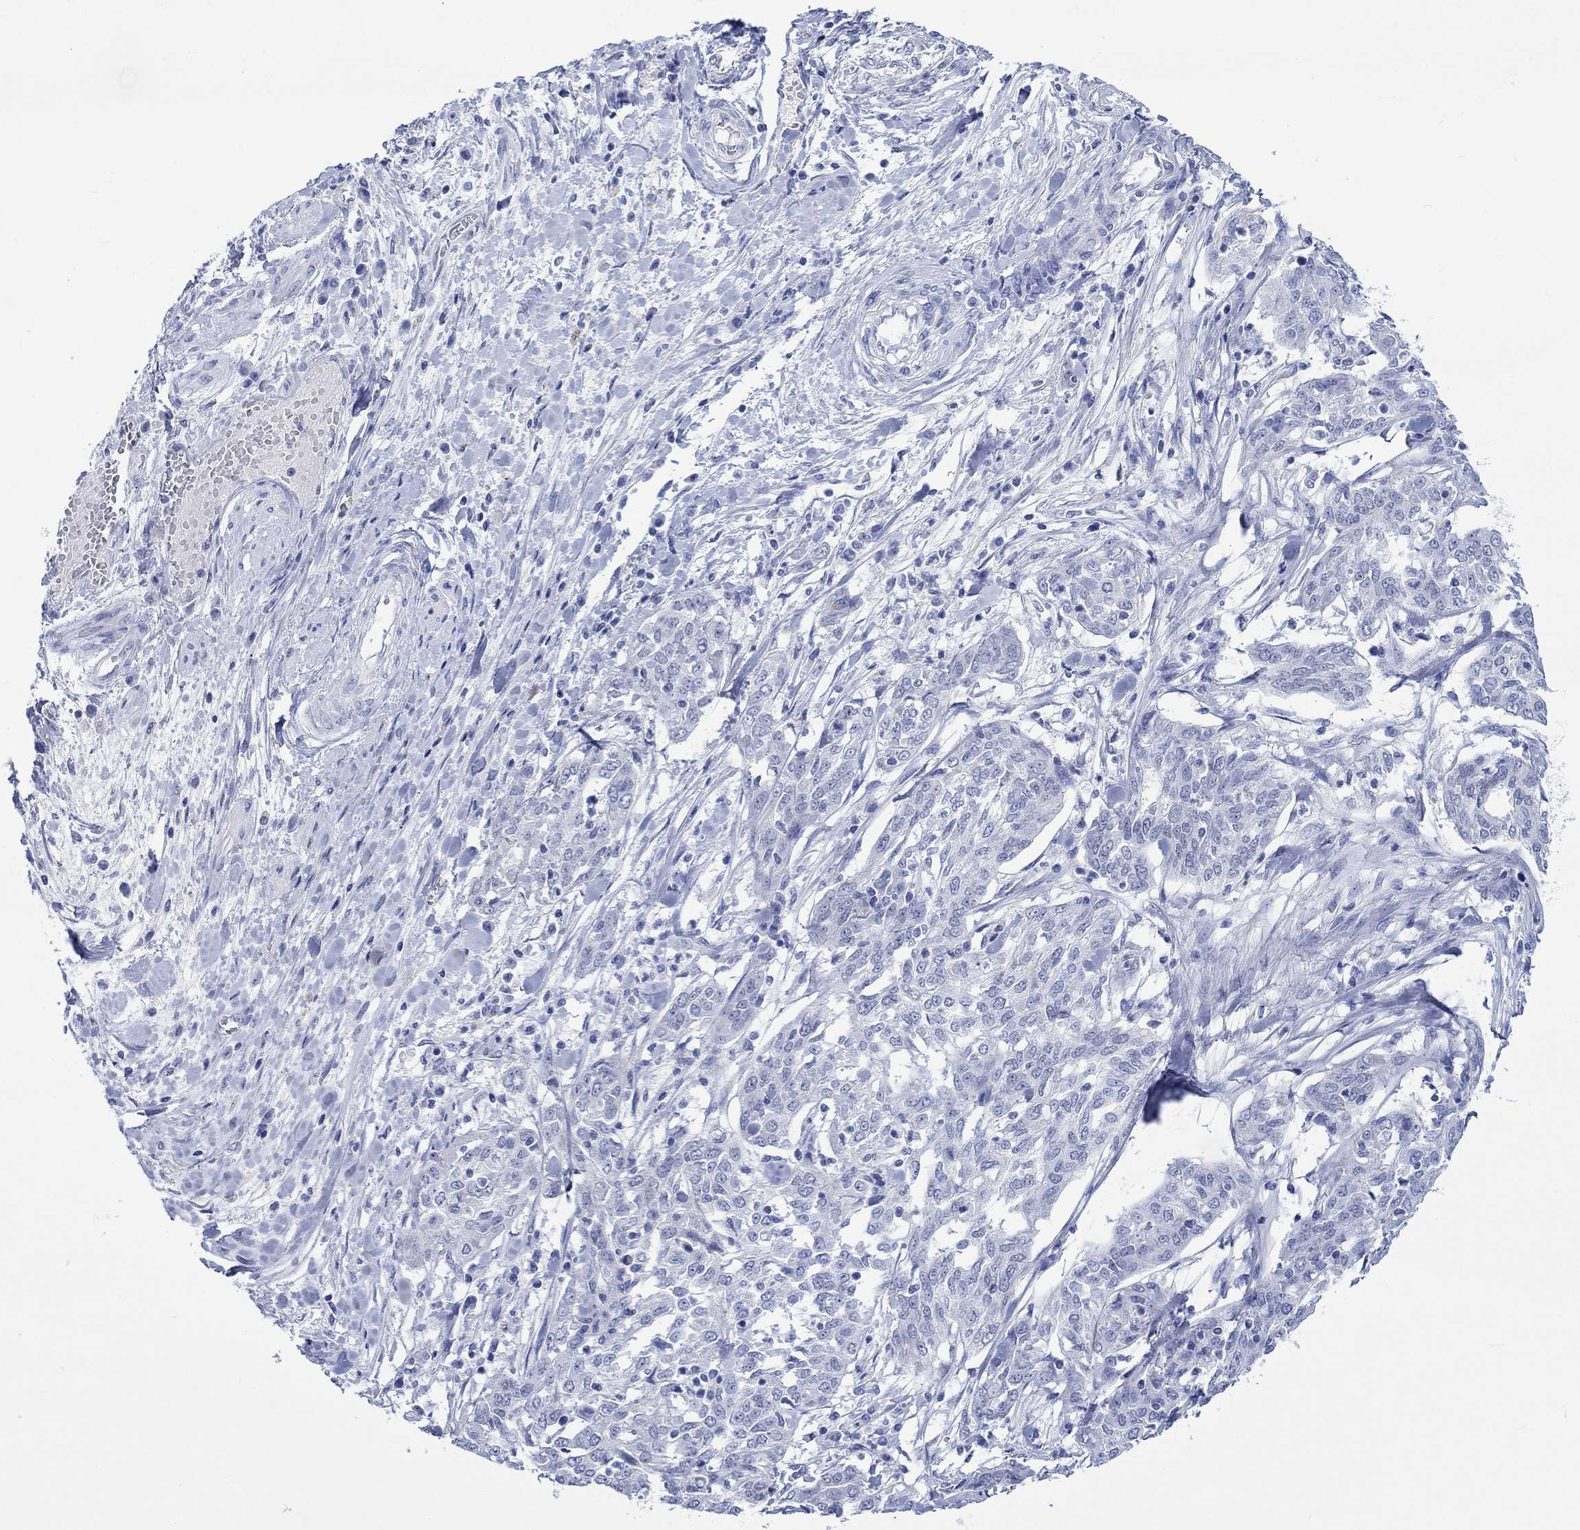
{"staining": {"intensity": "negative", "quantity": "none", "location": "none"}, "tissue": "ovarian cancer", "cell_type": "Tumor cells", "image_type": "cancer", "snomed": [{"axis": "morphology", "description": "Cystadenocarcinoma, serous, NOS"}, {"axis": "topography", "description": "Ovary"}], "caption": "DAB immunohistochemical staining of human ovarian cancer displays no significant positivity in tumor cells.", "gene": "KLHL33", "patient": {"sex": "female", "age": 67}}